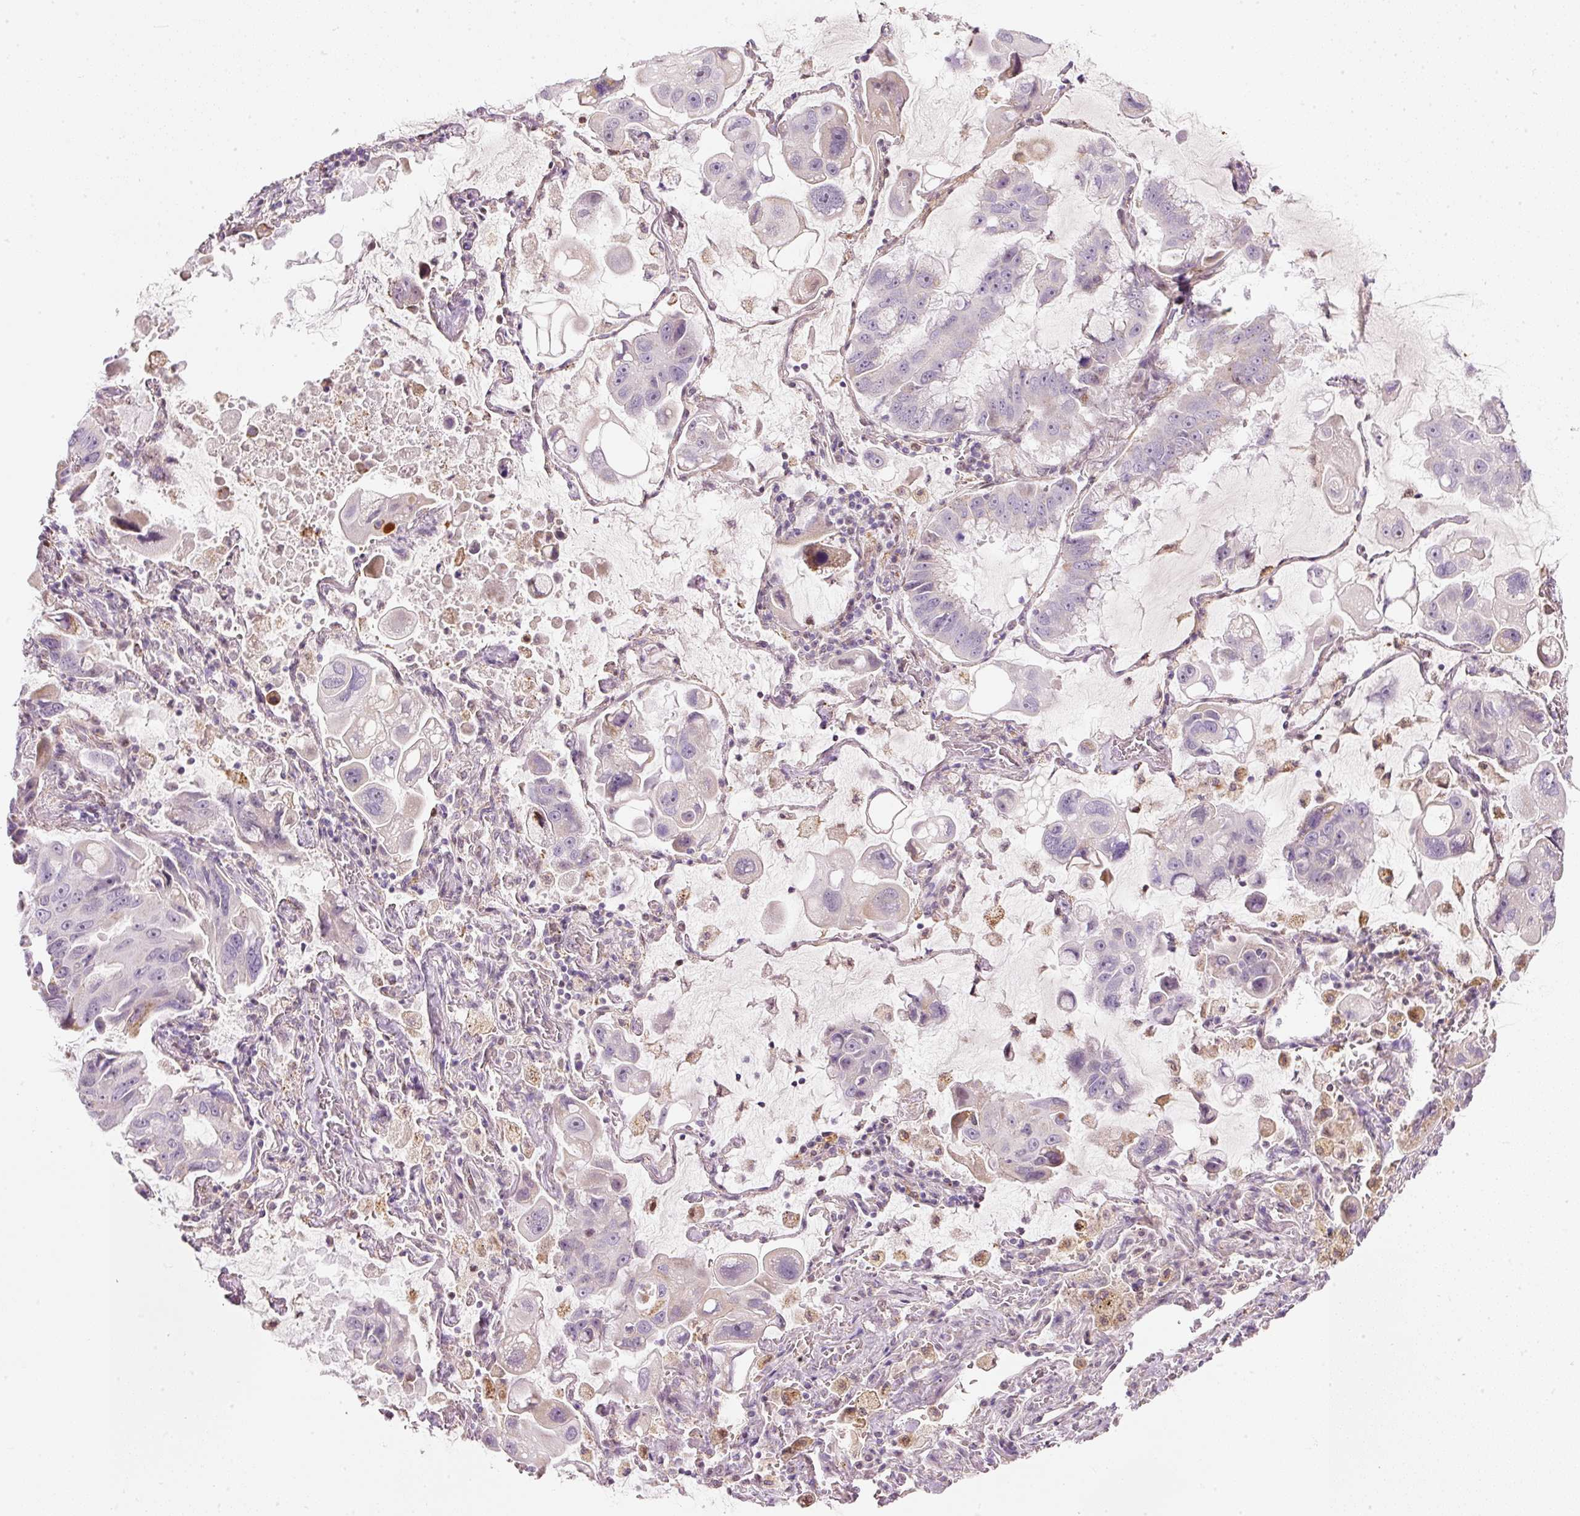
{"staining": {"intensity": "negative", "quantity": "none", "location": "none"}, "tissue": "lung cancer", "cell_type": "Tumor cells", "image_type": "cancer", "snomed": [{"axis": "morphology", "description": "Adenocarcinoma, NOS"}, {"axis": "topography", "description": "Lung"}], "caption": "Adenocarcinoma (lung) was stained to show a protein in brown. There is no significant staining in tumor cells.", "gene": "RNF39", "patient": {"sex": "male", "age": 64}}